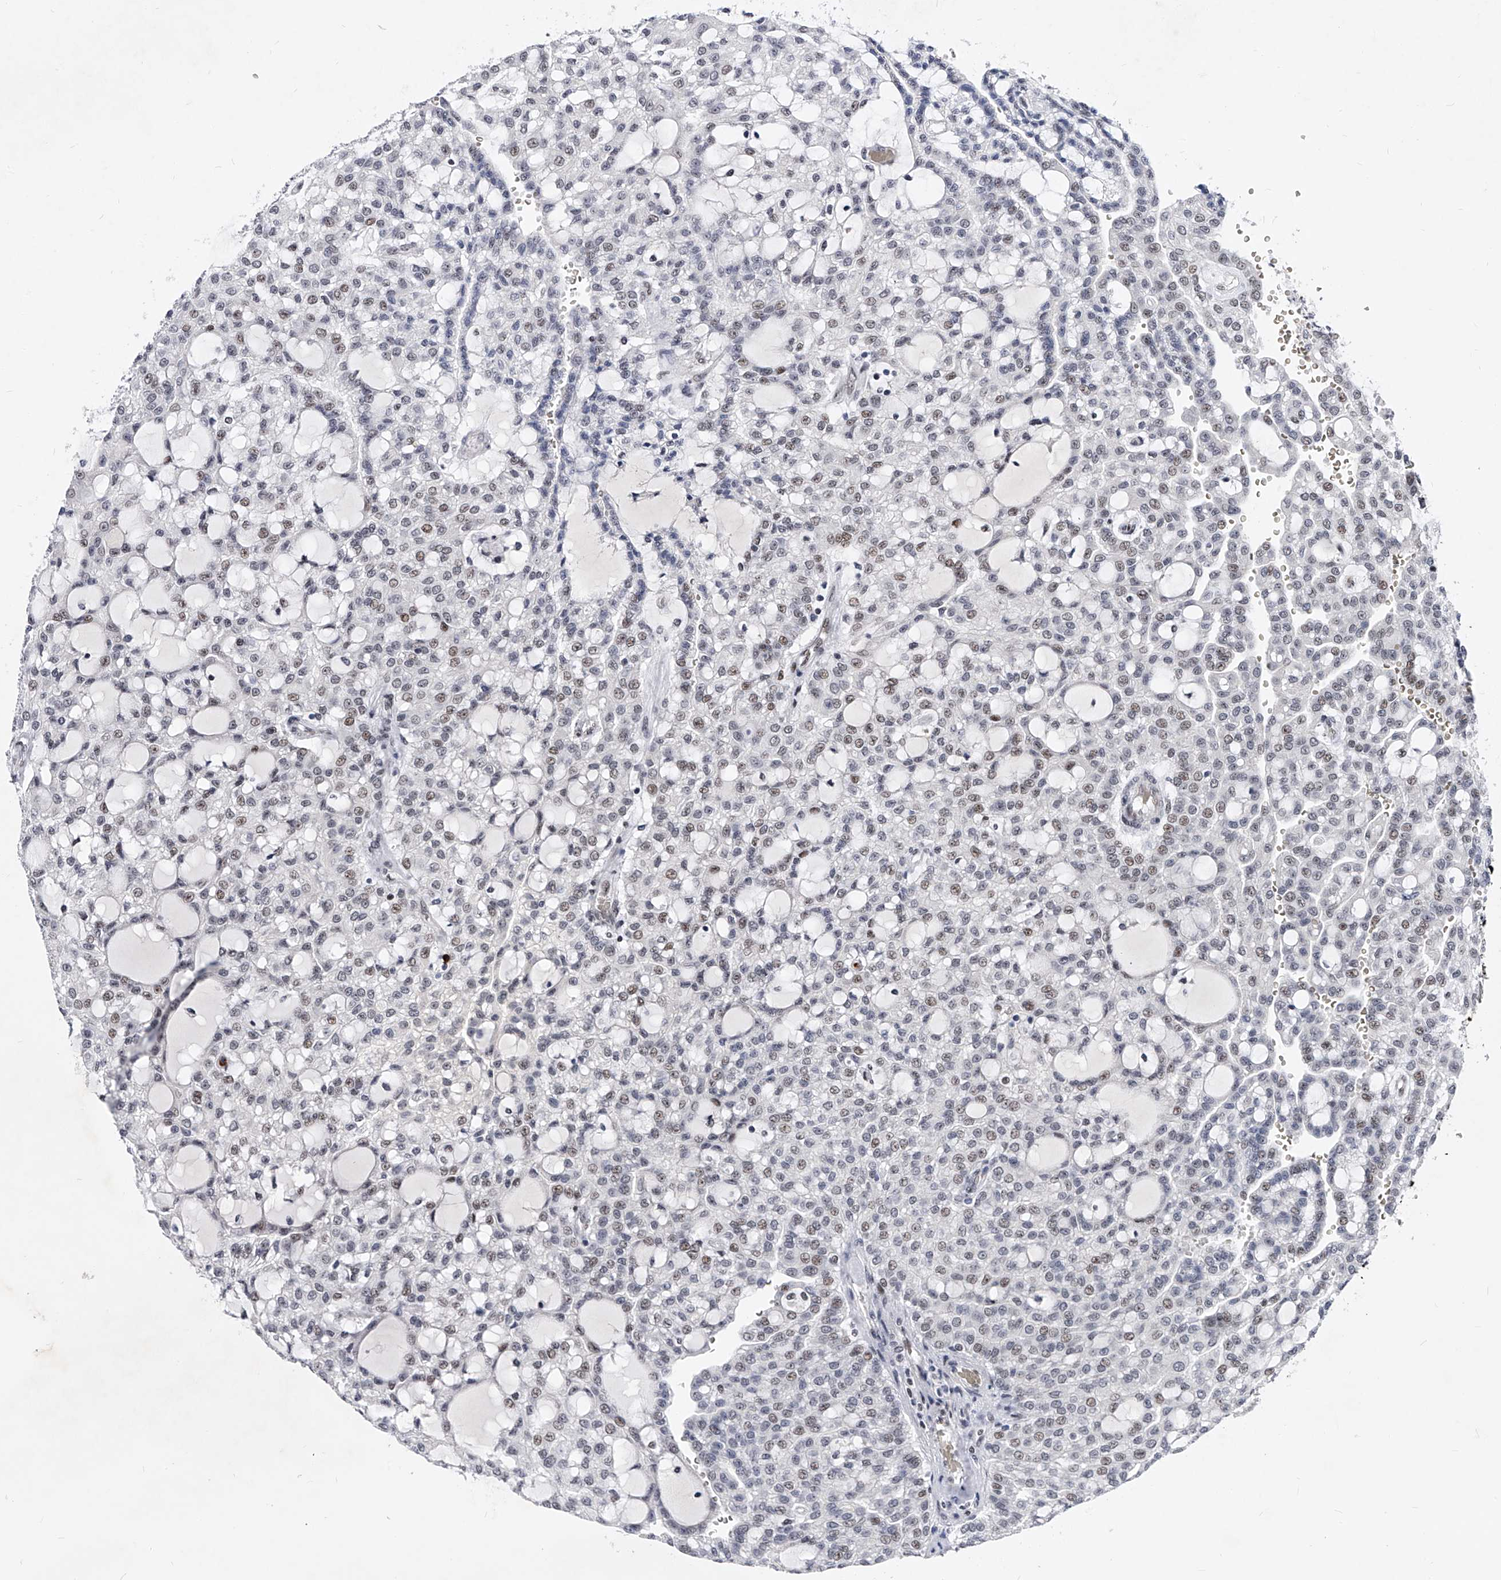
{"staining": {"intensity": "weak", "quantity": "25%-75%", "location": "nuclear"}, "tissue": "renal cancer", "cell_type": "Tumor cells", "image_type": "cancer", "snomed": [{"axis": "morphology", "description": "Adenocarcinoma, NOS"}, {"axis": "topography", "description": "Kidney"}], "caption": "This photomicrograph reveals immunohistochemistry (IHC) staining of human adenocarcinoma (renal), with low weak nuclear staining in approximately 25%-75% of tumor cells.", "gene": "TESK2", "patient": {"sex": "male", "age": 63}}